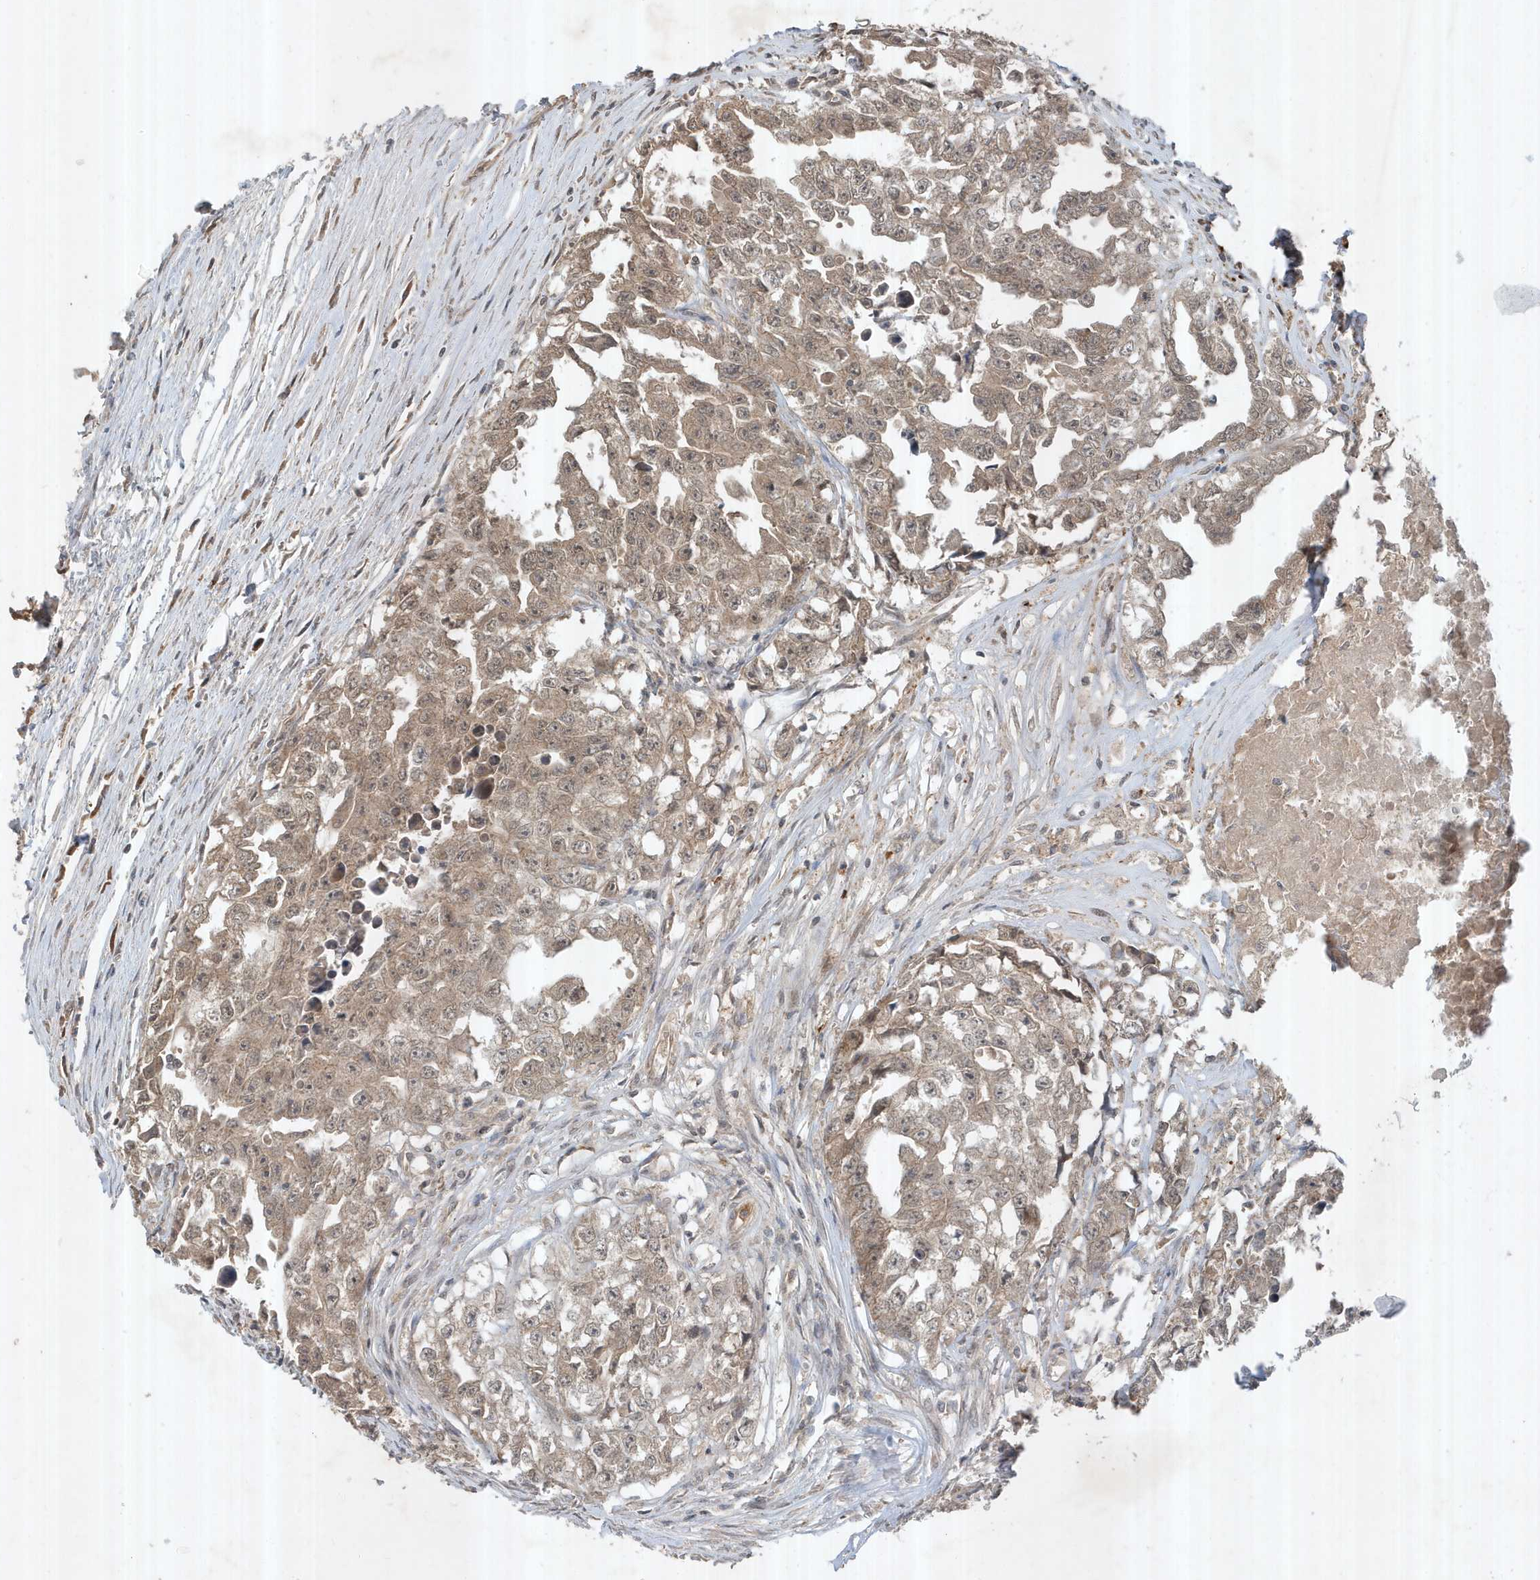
{"staining": {"intensity": "weak", "quantity": ">75%", "location": "cytoplasmic/membranous"}, "tissue": "testis cancer", "cell_type": "Tumor cells", "image_type": "cancer", "snomed": [{"axis": "morphology", "description": "Seminoma, NOS"}, {"axis": "morphology", "description": "Carcinoma, Embryonal, NOS"}, {"axis": "topography", "description": "Testis"}], "caption": "The image displays immunohistochemical staining of testis cancer. There is weak cytoplasmic/membranous staining is identified in about >75% of tumor cells.", "gene": "ABCB9", "patient": {"sex": "male", "age": 43}}